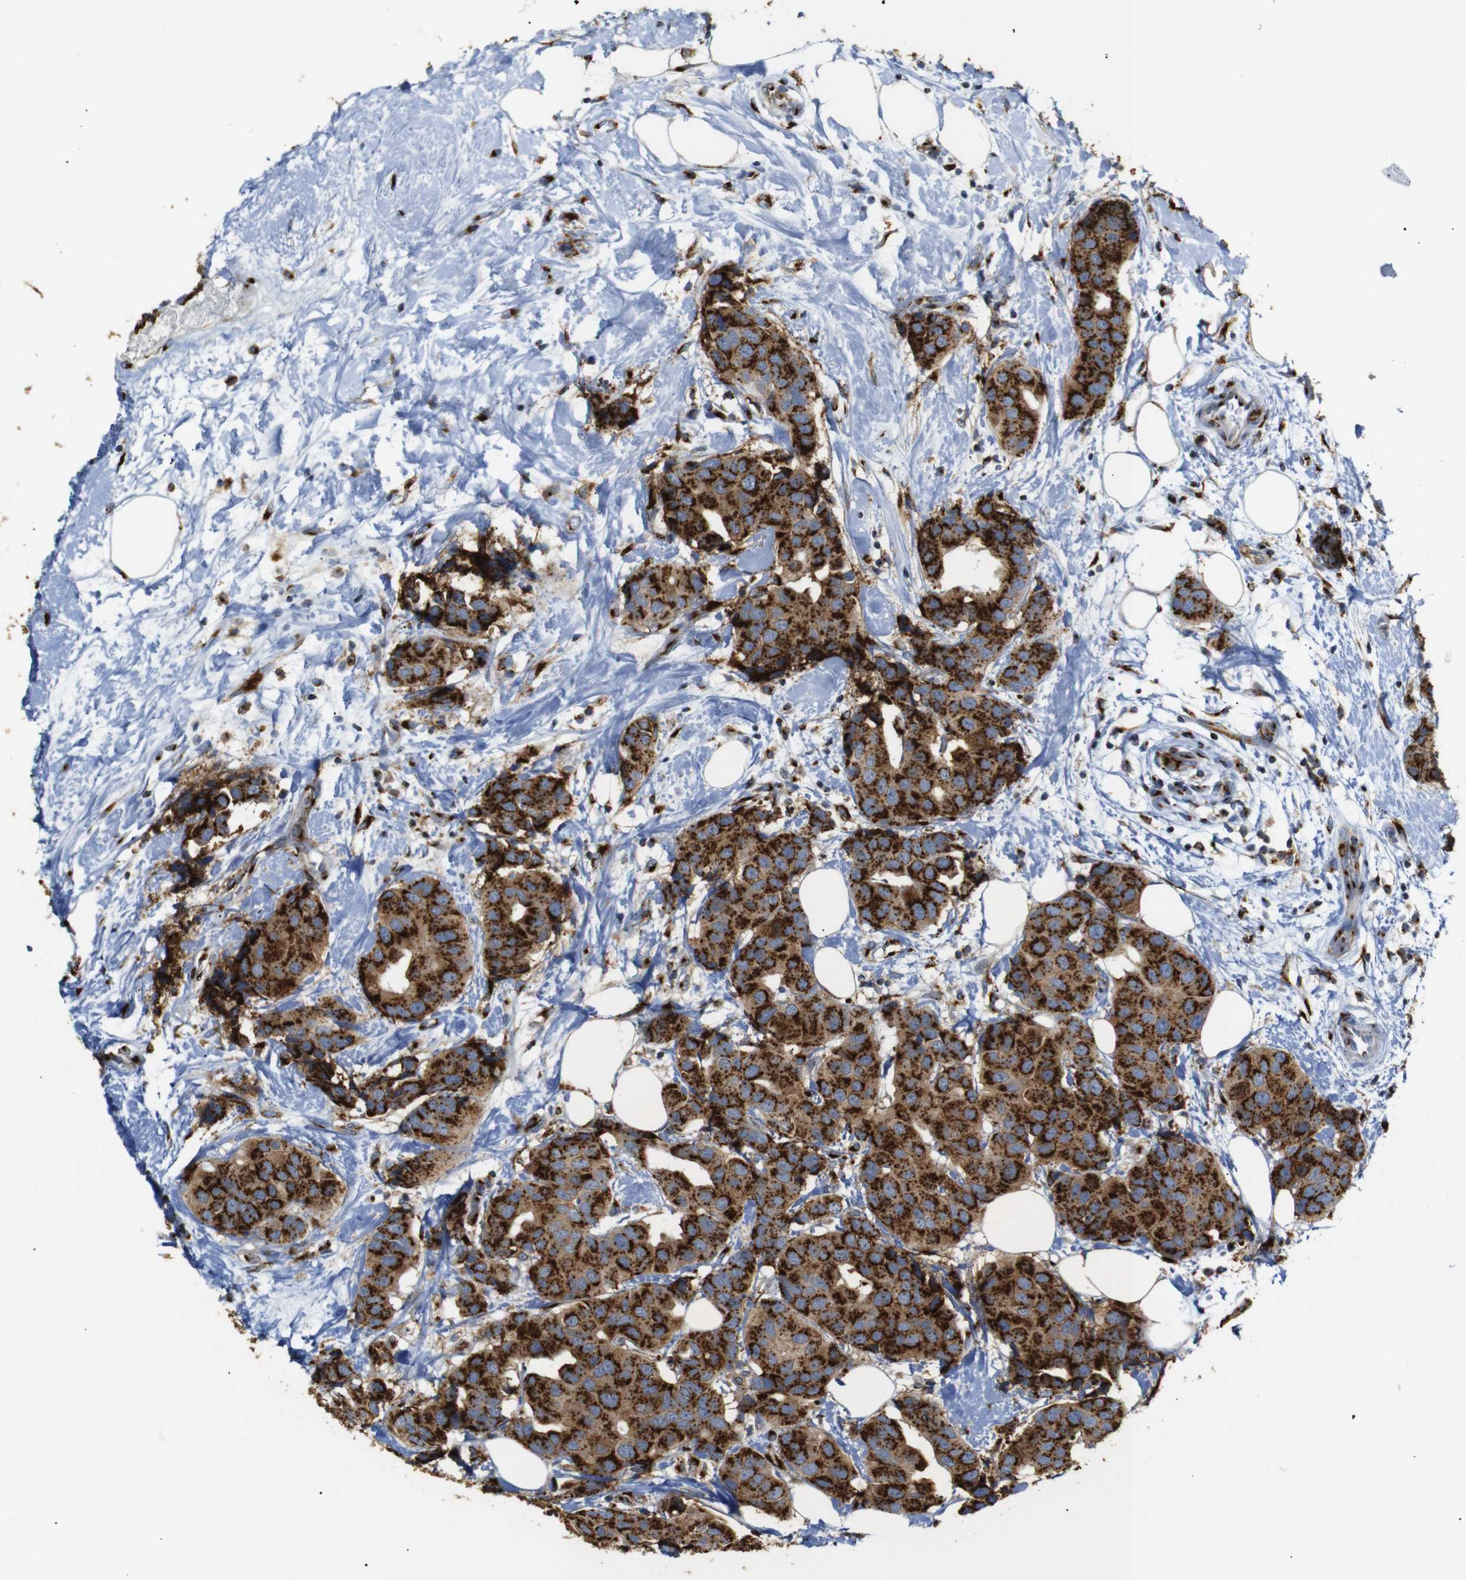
{"staining": {"intensity": "strong", "quantity": ">75%", "location": "cytoplasmic/membranous"}, "tissue": "breast cancer", "cell_type": "Tumor cells", "image_type": "cancer", "snomed": [{"axis": "morphology", "description": "Normal tissue, NOS"}, {"axis": "morphology", "description": "Duct carcinoma"}, {"axis": "topography", "description": "Breast"}], "caption": "This micrograph exhibits immunohistochemistry (IHC) staining of human breast cancer (intraductal carcinoma), with high strong cytoplasmic/membranous positivity in approximately >75% of tumor cells.", "gene": "TGOLN2", "patient": {"sex": "female", "age": 39}}